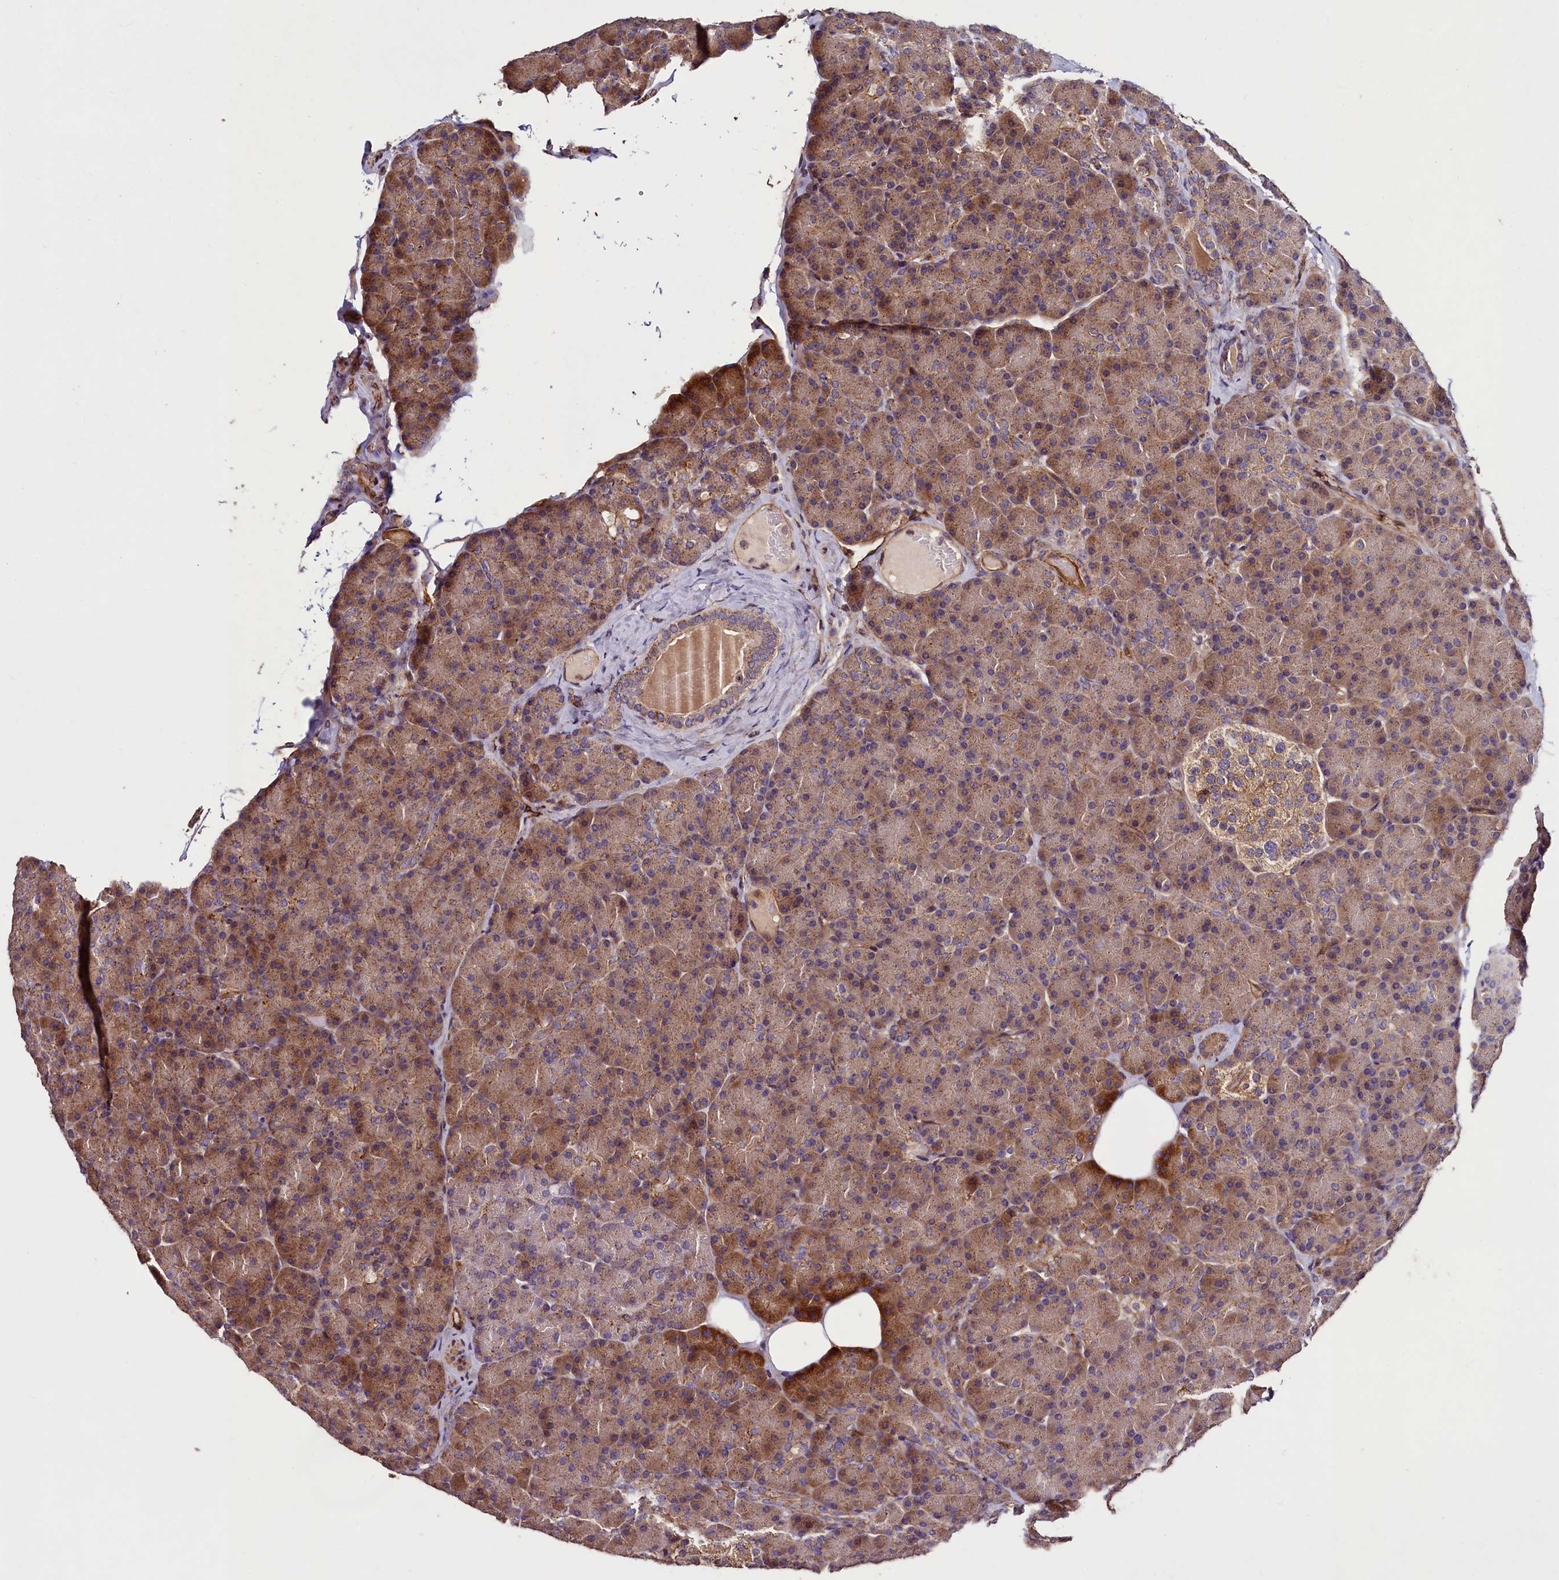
{"staining": {"intensity": "moderate", "quantity": ">75%", "location": "cytoplasmic/membranous"}, "tissue": "pancreas", "cell_type": "Exocrine glandular cells", "image_type": "normal", "snomed": [{"axis": "morphology", "description": "Normal tissue, NOS"}, {"axis": "topography", "description": "Pancreas"}], "caption": "Protein expression analysis of normal pancreas shows moderate cytoplasmic/membranous positivity in about >75% of exocrine glandular cells.", "gene": "PALM", "patient": {"sex": "female", "age": 43}}